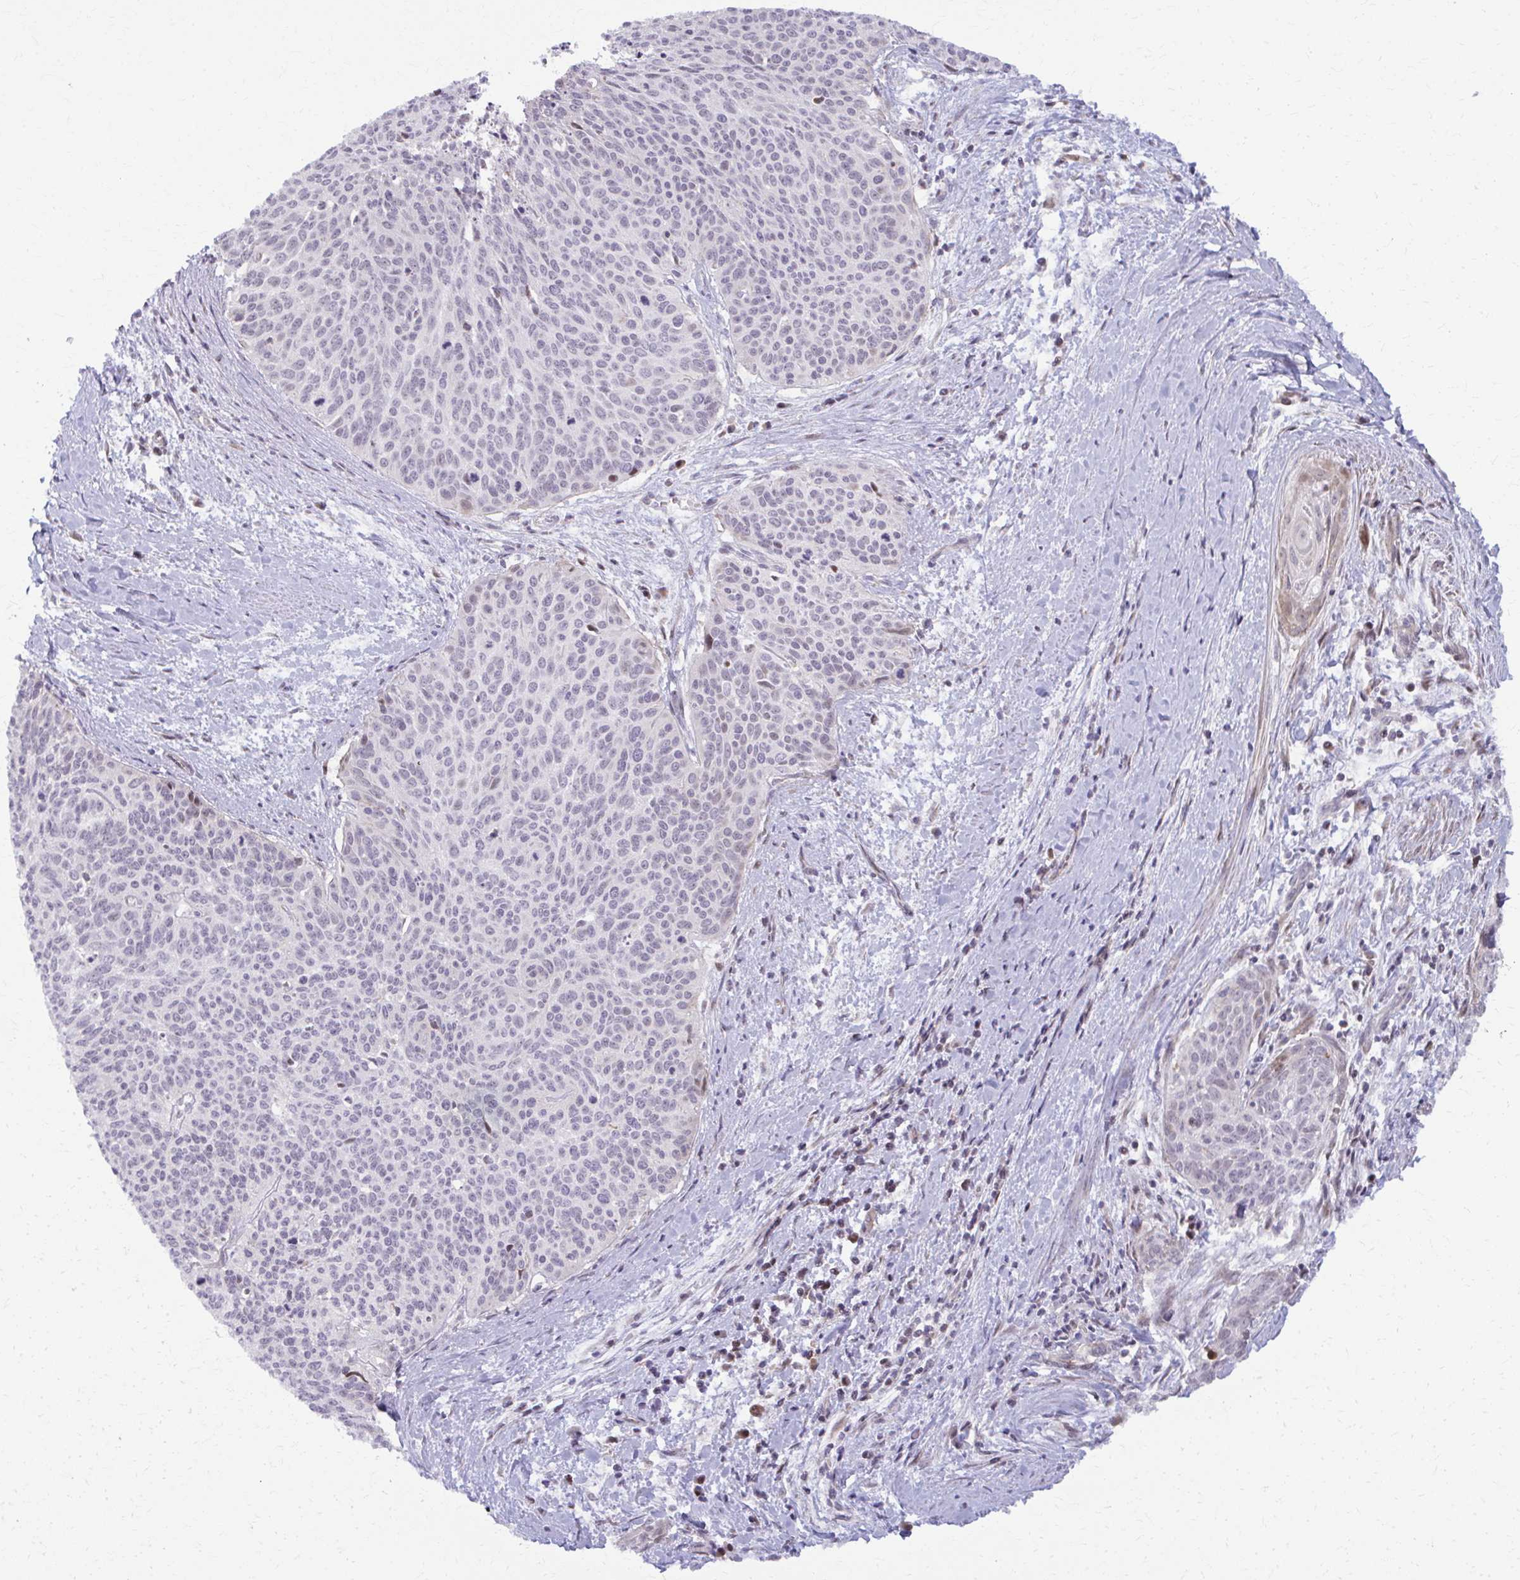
{"staining": {"intensity": "moderate", "quantity": "<25%", "location": "nuclear"}, "tissue": "cervical cancer", "cell_type": "Tumor cells", "image_type": "cancer", "snomed": [{"axis": "morphology", "description": "Squamous cell carcinoma, NOS"}, {"axis": "topography", "description": "Cervix"}], "caption": "Protein expression analysis of cervical squamous cell carcinoma exhibits moderate nuclear positivity in about <25% of tumor cells.", "gene": "MAF1", "patient": {"sex": "female", "age": 55}}